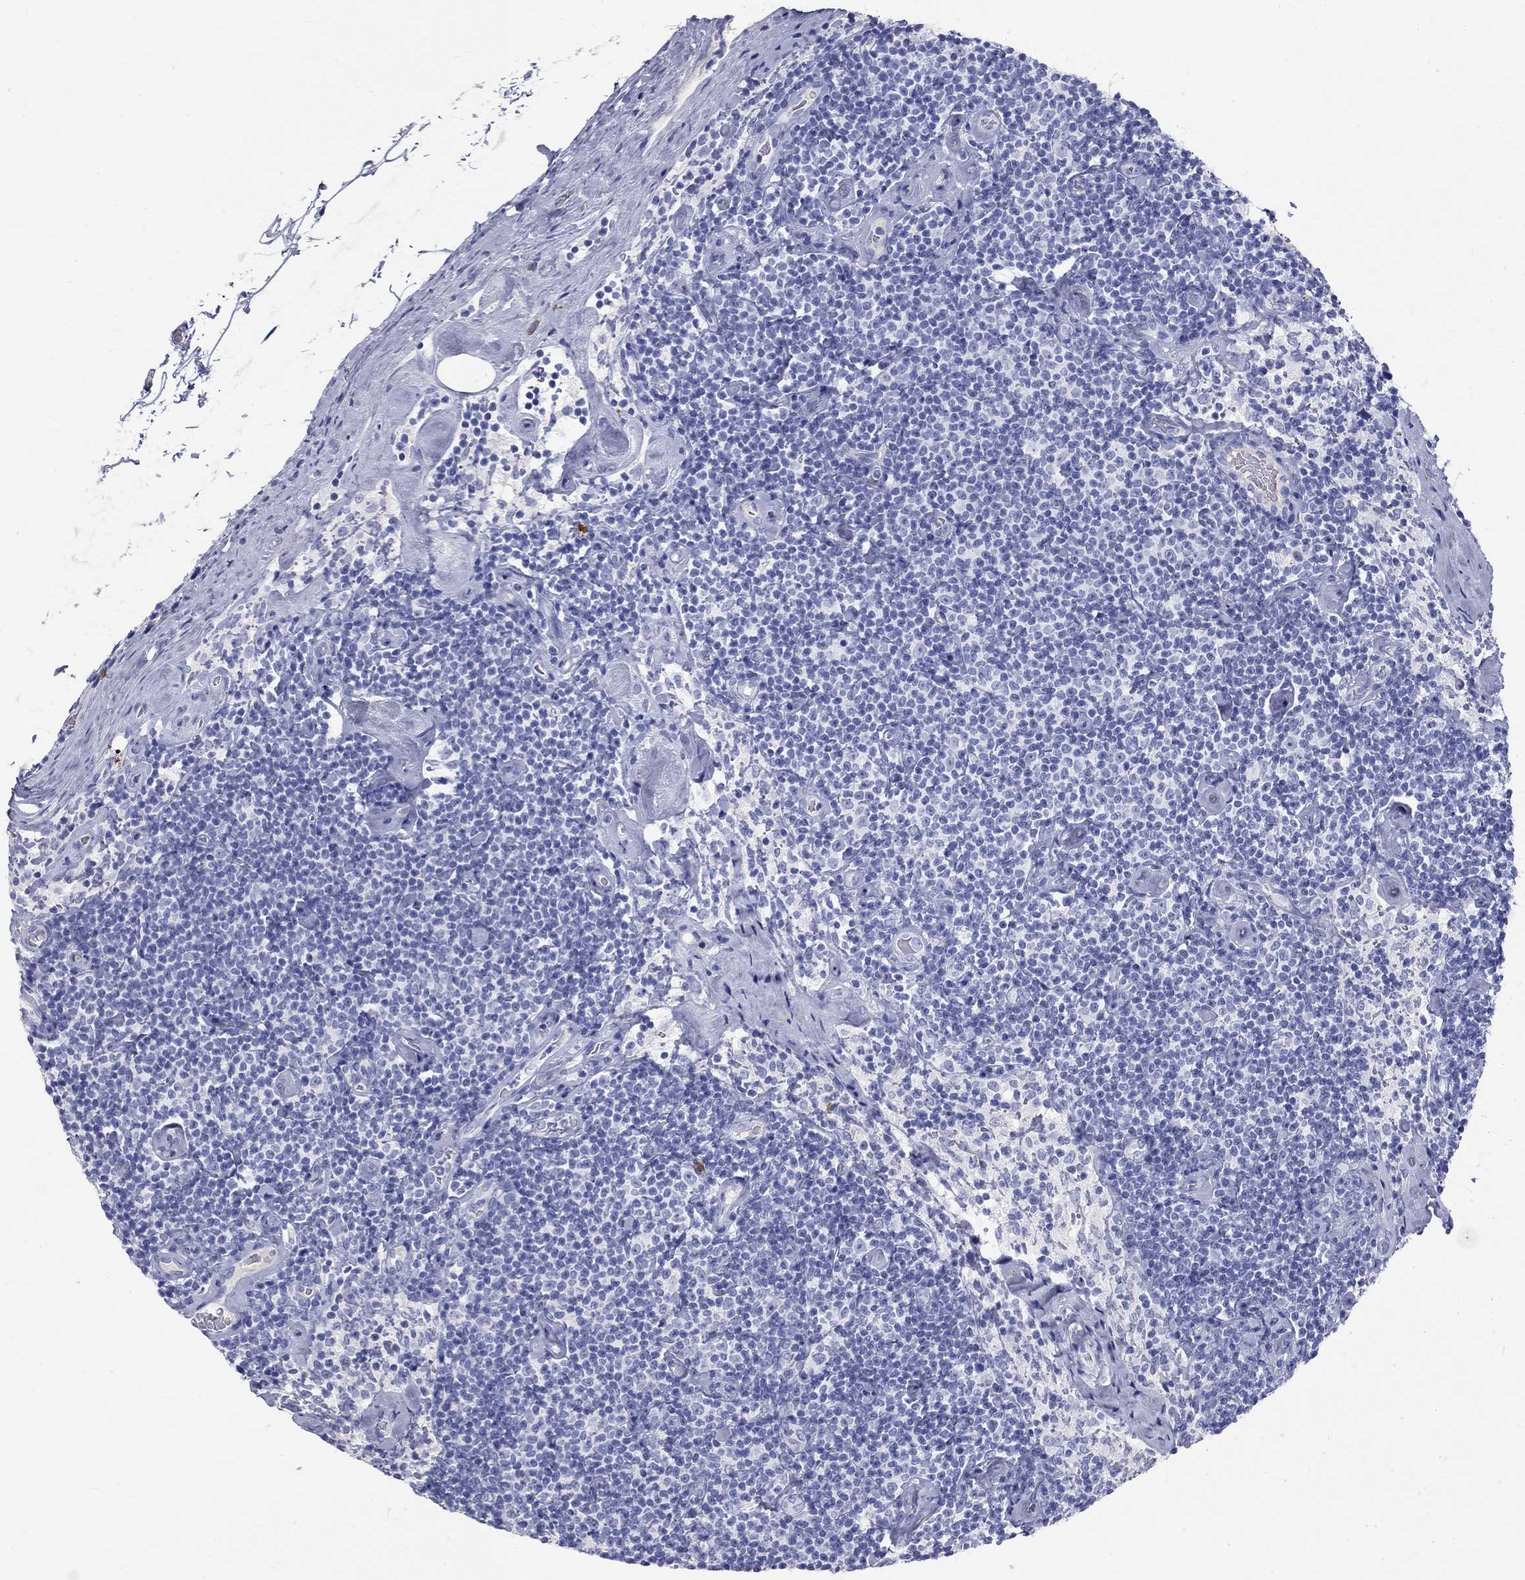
{"staining": {"intensity": "negative", "quantity": "none", "location": "none"}, "tissue": "lymphoma", "cell_type": "Tumor cells", "image_type": "cancer", "snomed": [{"axis": "morphology", "description": "Malignant lymphoma, non-Hodgkin's type, Low grade"}, {"axis": "topography", "description": "Lymph node"}], "caption": "This is an immunohistochemistry micrograph of human lymphoma. There is no expression in tumor cells.", "gene": "PHOX2B", "patient": {"sex": "male", "age": 81}}